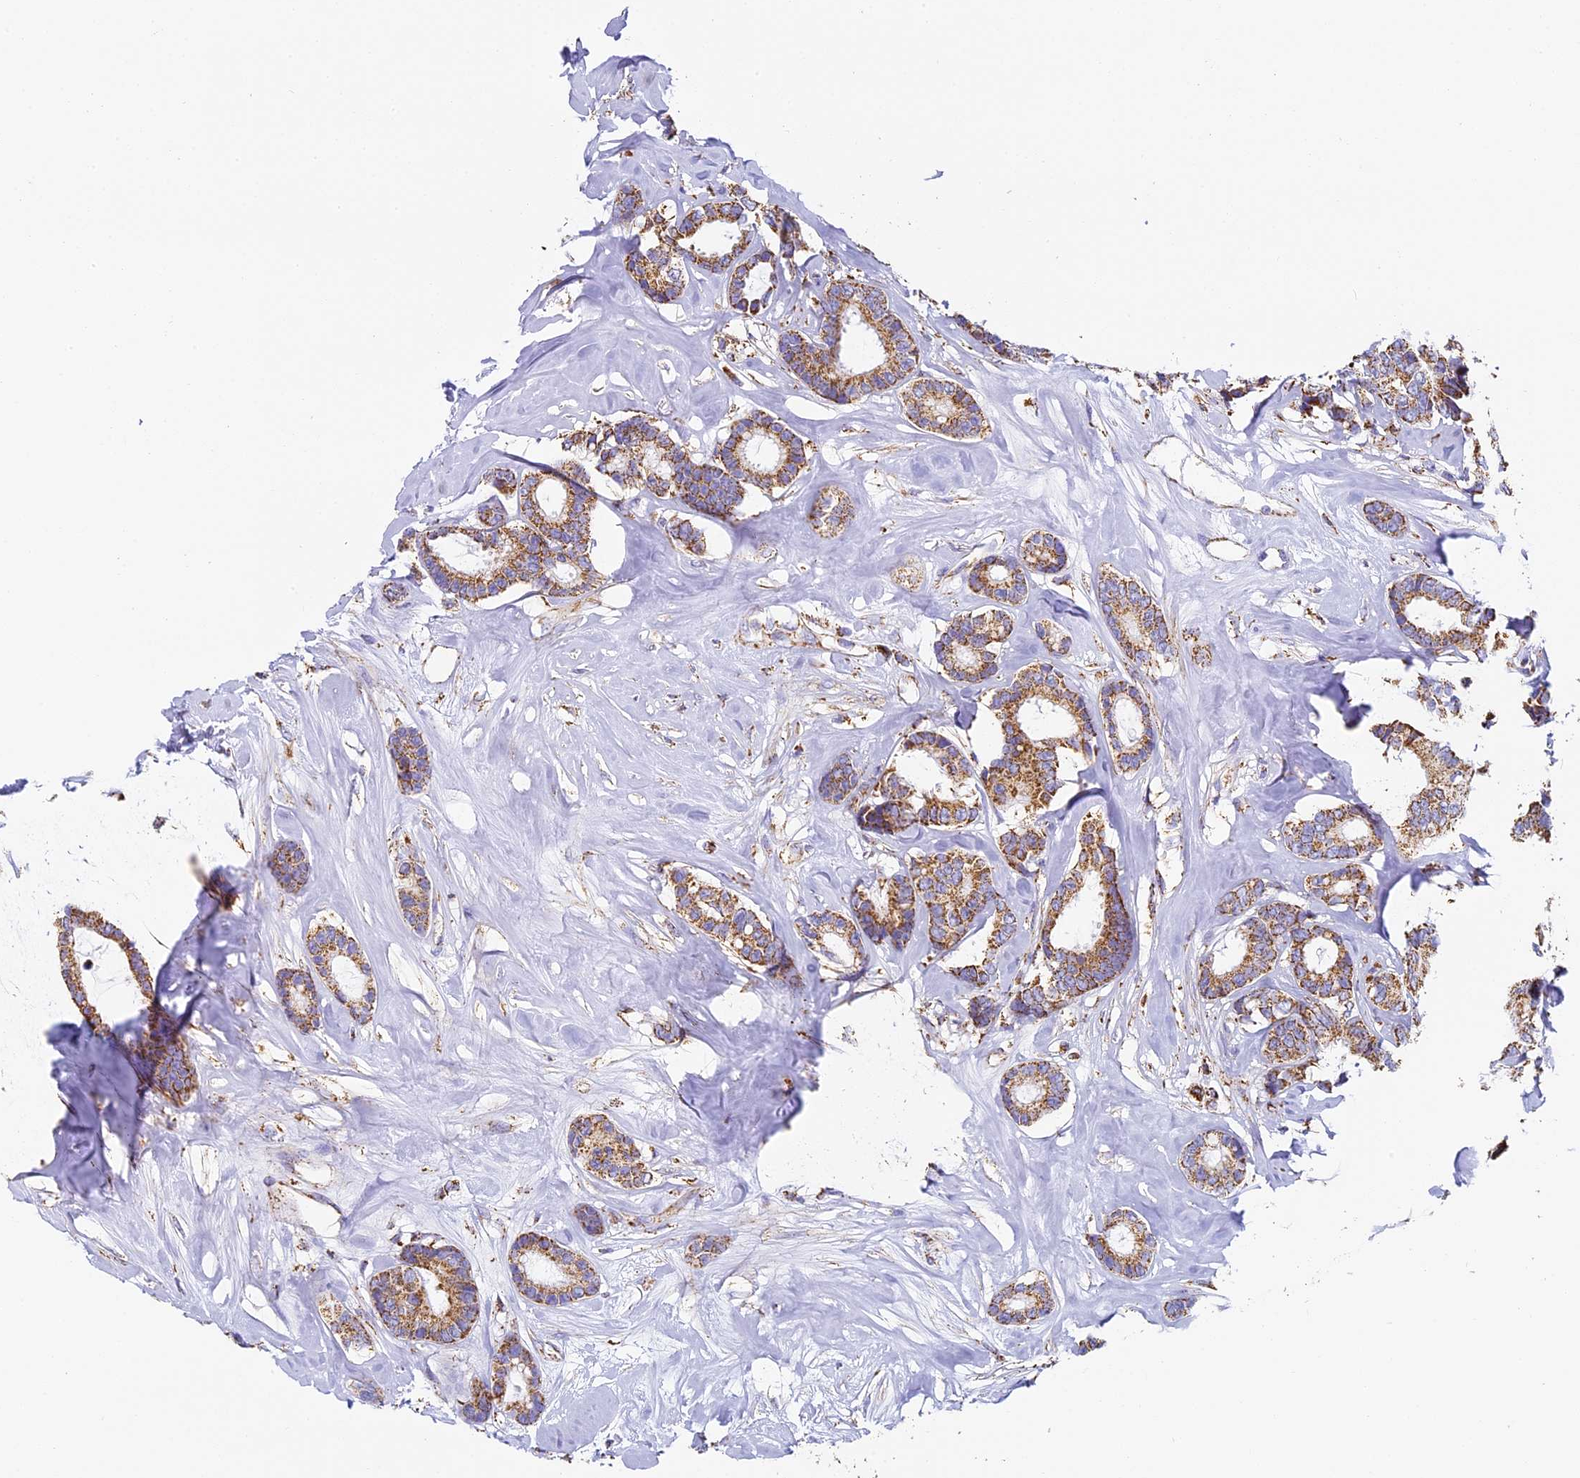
{"staining": {"intensity": "moderate", "quantity": ">75%", "location": "cytoplasmic/membranous"}, "tissue": "breast cancer", "cell_type": "Tumor cells", "image_type": "cancer", "snomed": [{"axis": "morphology", "description": "Duct carcinoma"}, {"axis": "topography", "description": "Breast"}], "caption": "IHC (DAB (3,3'-diaminobenzidine)) staining of breast infiltrating ductal carcinoma displays moderate cytoplasmic/membranous protein positivity in approximately >75% of tumor cells.", "gene": "STK17A", "patient": {"sex": "female", "age": 87}}